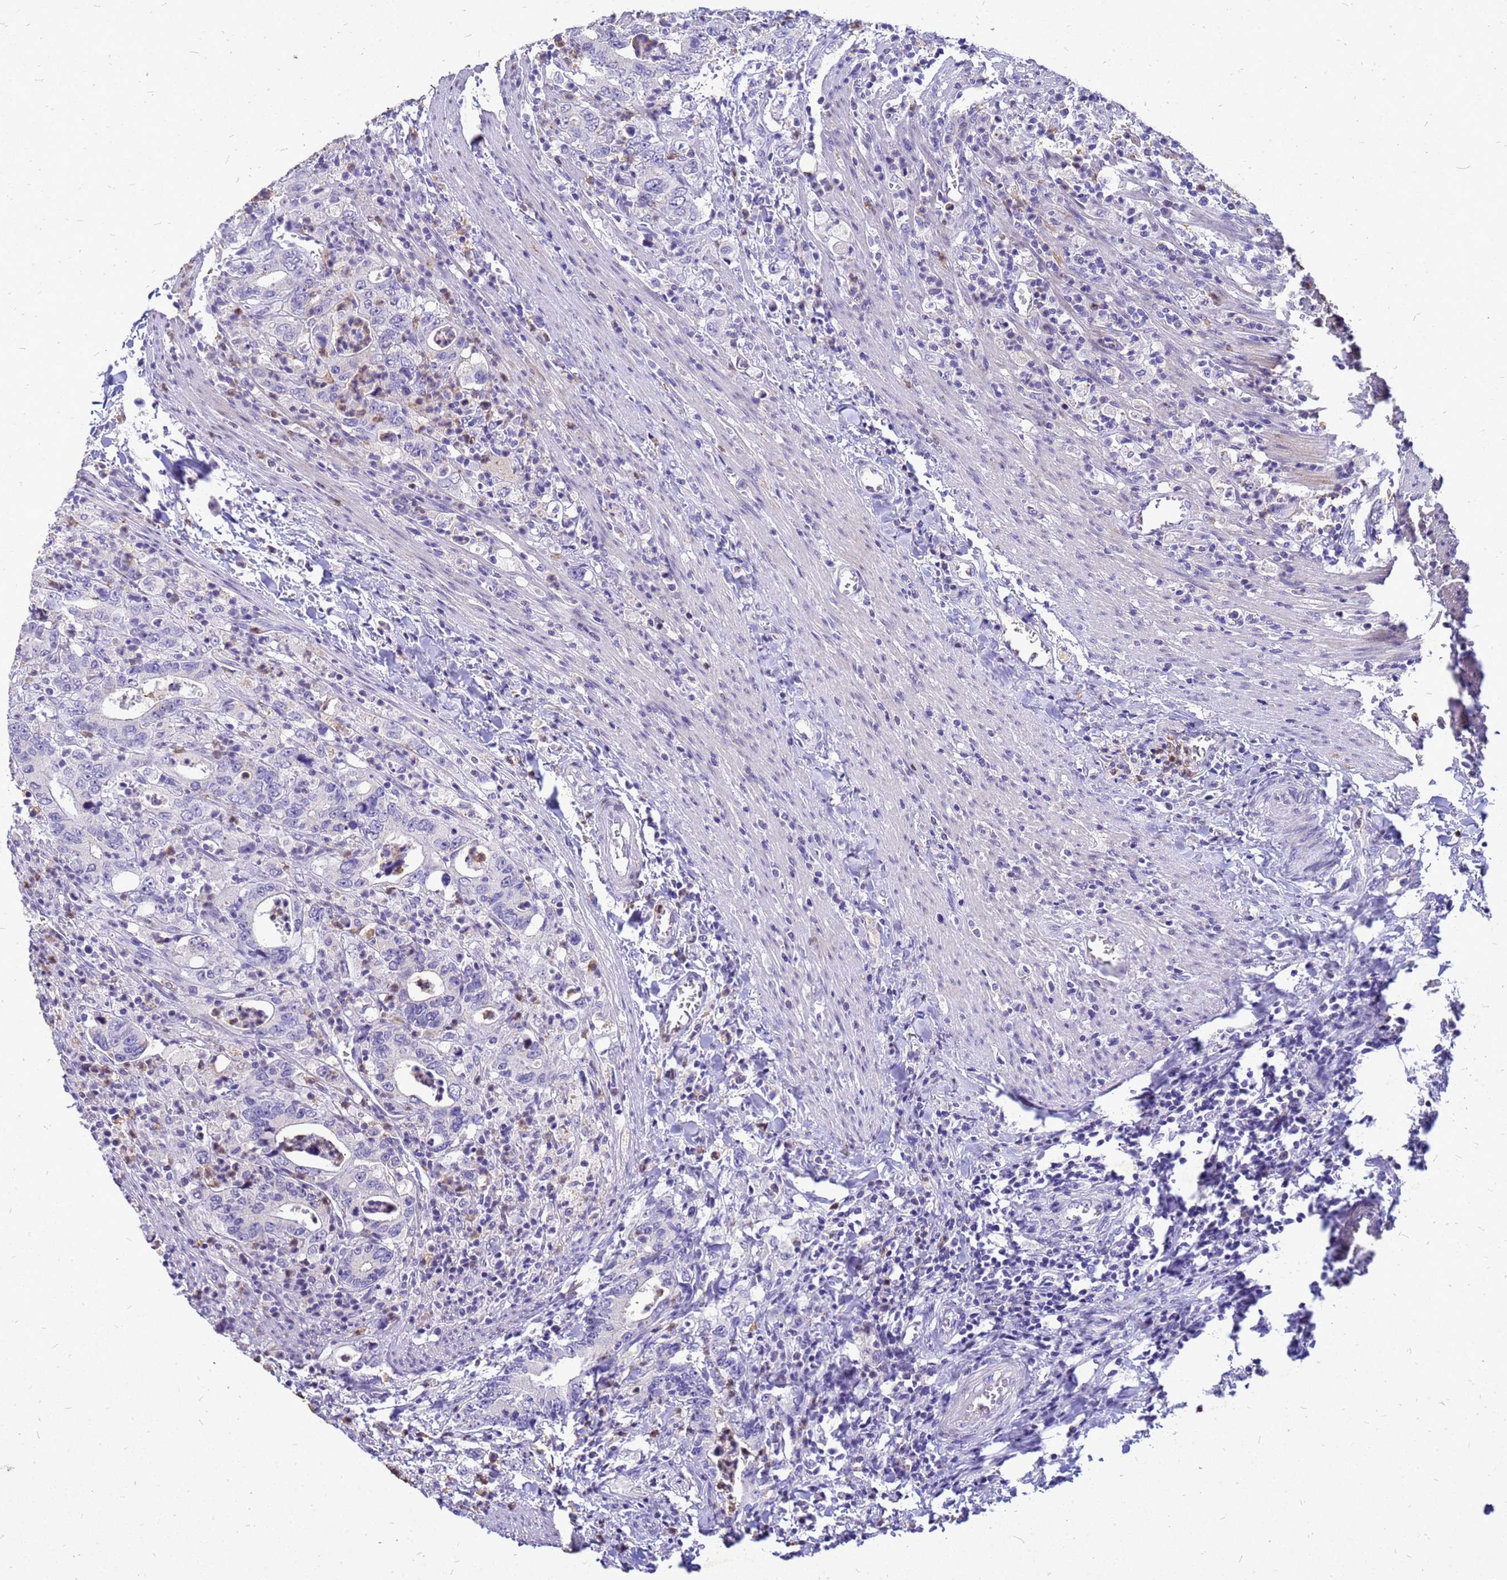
{"staining": {"intensity": "negative", "quantity": "none", "location": "none"}, "tissue": "colorectal cancer", "cell_type": "Tumor cells", "image_type": "cancer", "snomed": [{"axis": "morphology", "description": "Adenocarcinoma, NOS"}, {"axis": "topography", "description": "Colon"}], "caption": "IHC histopathology image of neoplastic tissue: human colorectal adenocarcinoma stained with DAB (3,3'-diaminobenzidine) shows no significant protein positivity in tumor cells.", "gene": "AKR1C1", "patient": {"sex": "female", "age": 75}}